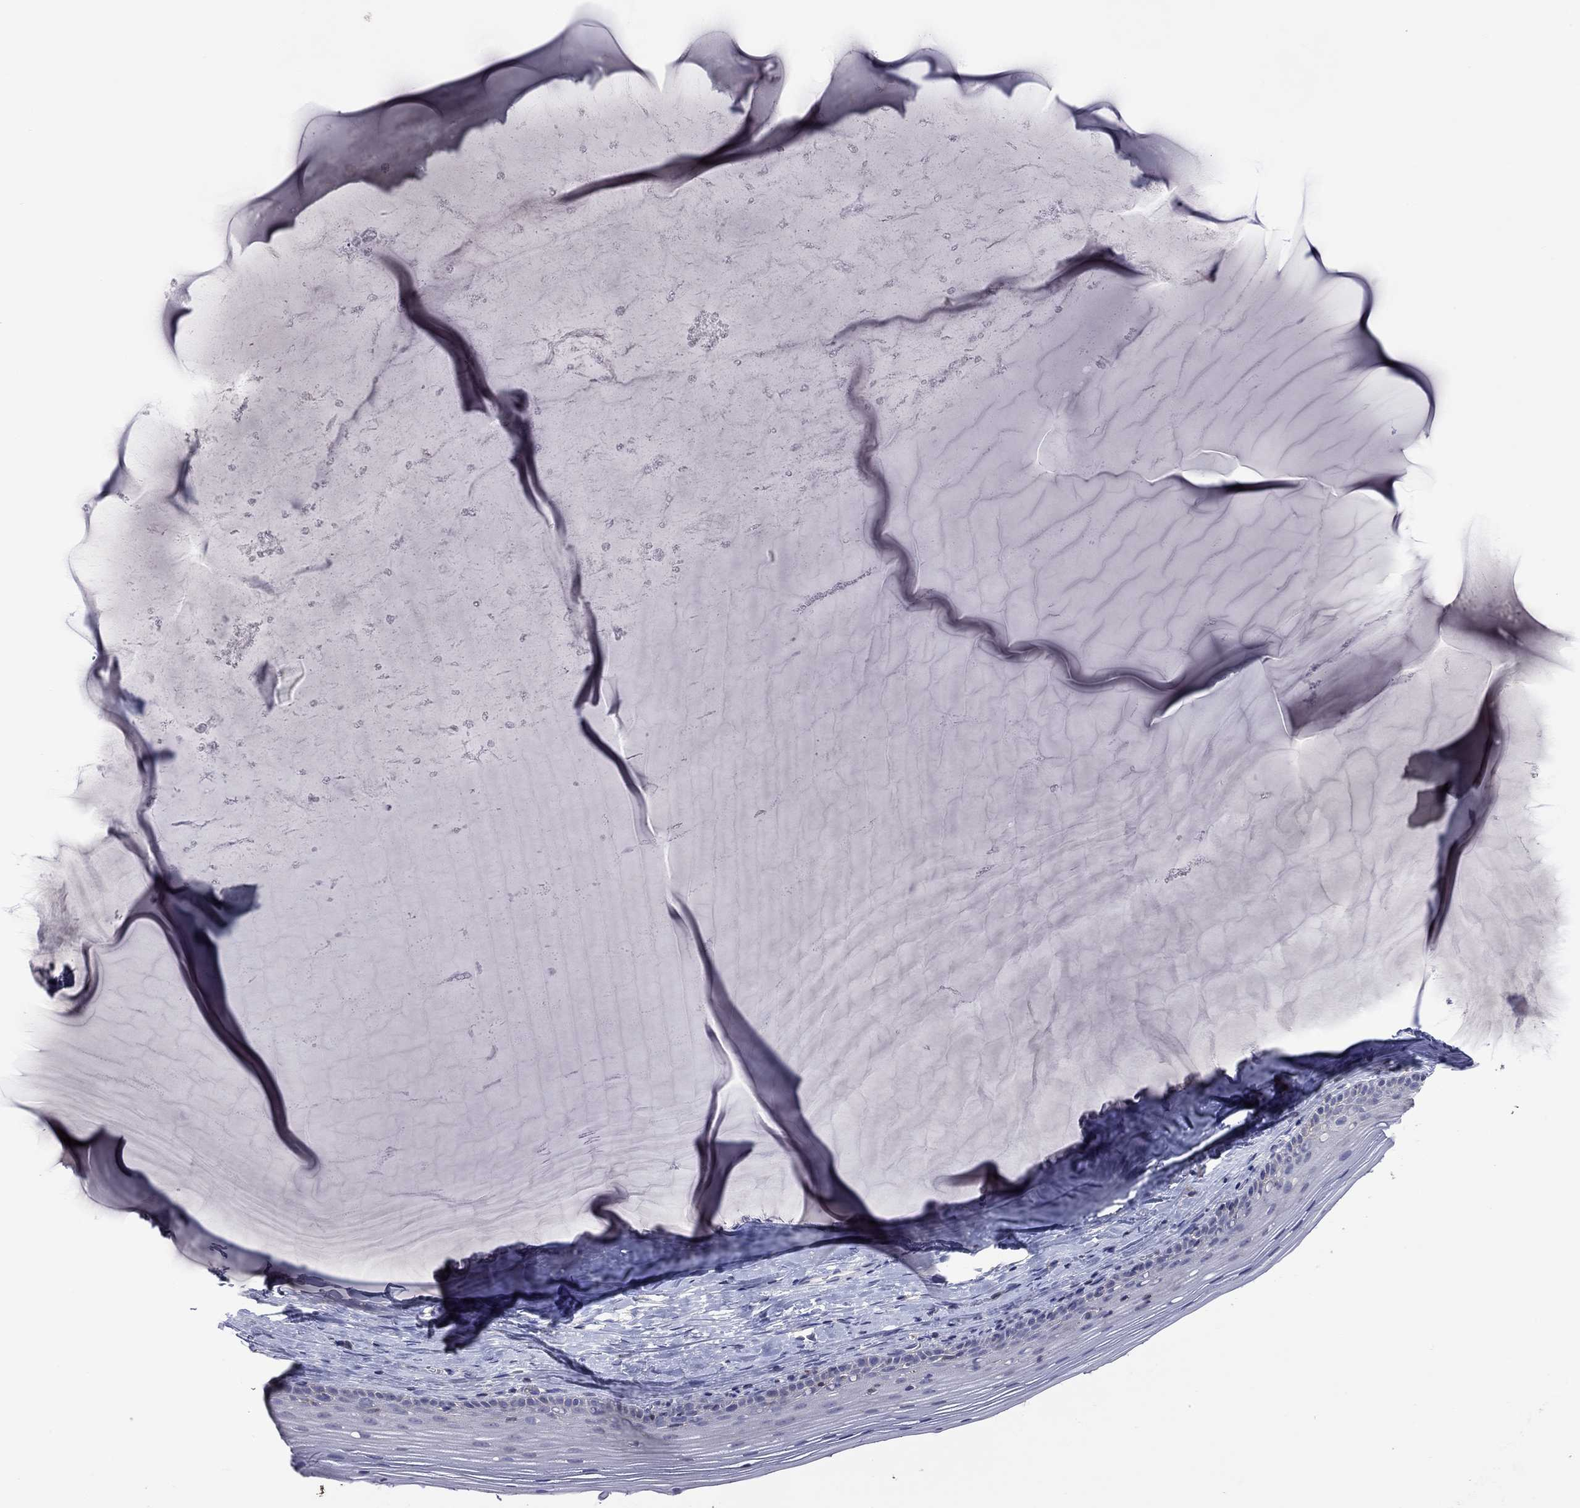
{"staining": {"intensity": "negative", "quantity": "none", "location": "none"}, "tissue": "cervix", "cell_type": "Glandular cells", "image_type": "normal", "snomed": [{"axis": "morphology", "description": "Normal tissue, NOS"}, {"axis": "topography", "description": "Cervix"}], "caption": "This is a micrograph of IHC staining of unremarkable cervix, which shows no expression in glandular cells.", "gene": "ENSG00000288520", "patient": {"sex": "female", "age": 40}}